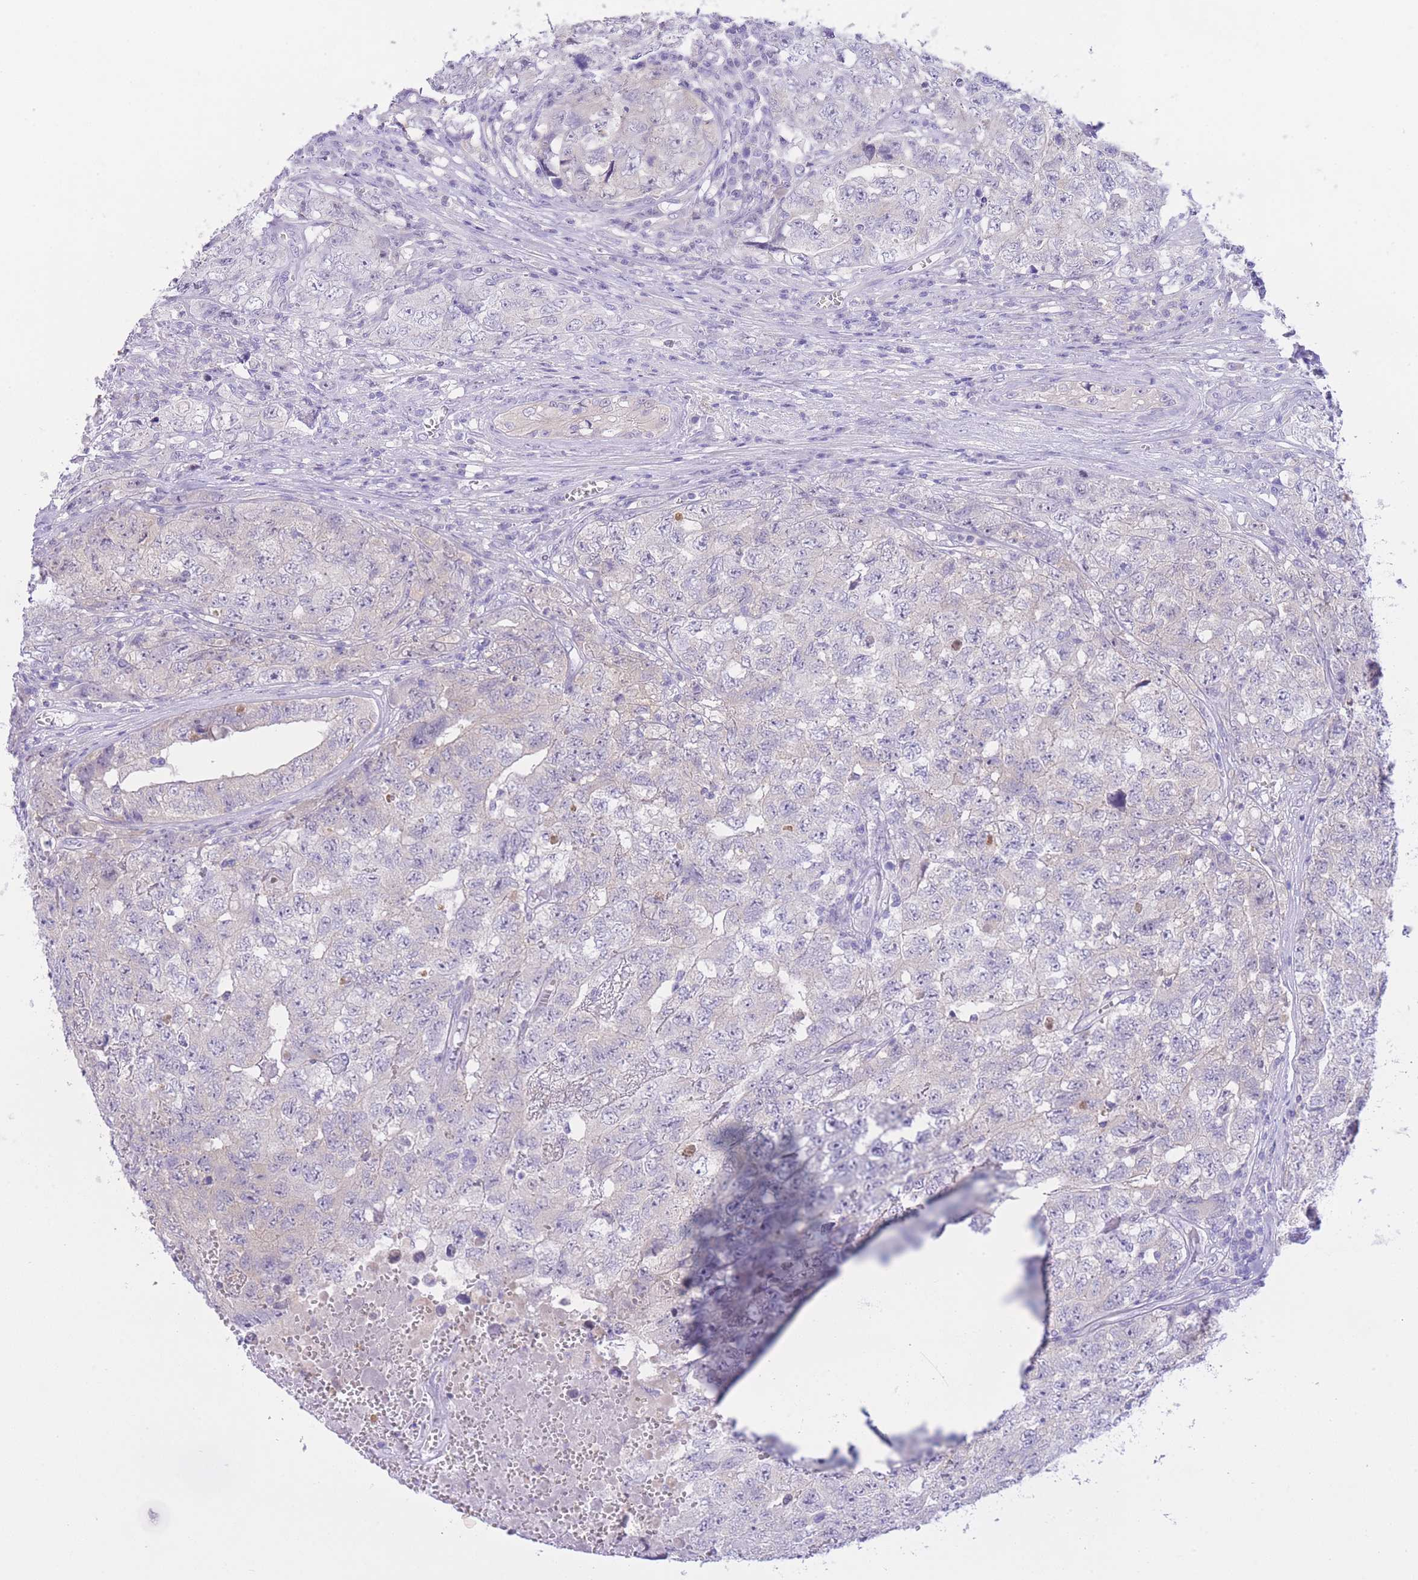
{"staining": {"intensity": "negative", "quantity": "none", "location": "none"}, "tissue": "testis cancer", "cell_type": "Tumor cells", "image_type": "cancer", "snomed": [{"axis": "morphology", "description": "Carcinoma, Embryonal, NOS"}, {"axis": "topography", "description": "Testis"}], "caption": "Protein analysis of testis cancer (embryonal carcinoma) displays no significant positivity in tumor cells.", "gene": "ZNF212", "patient": {"sex": "male", "age": 31}}